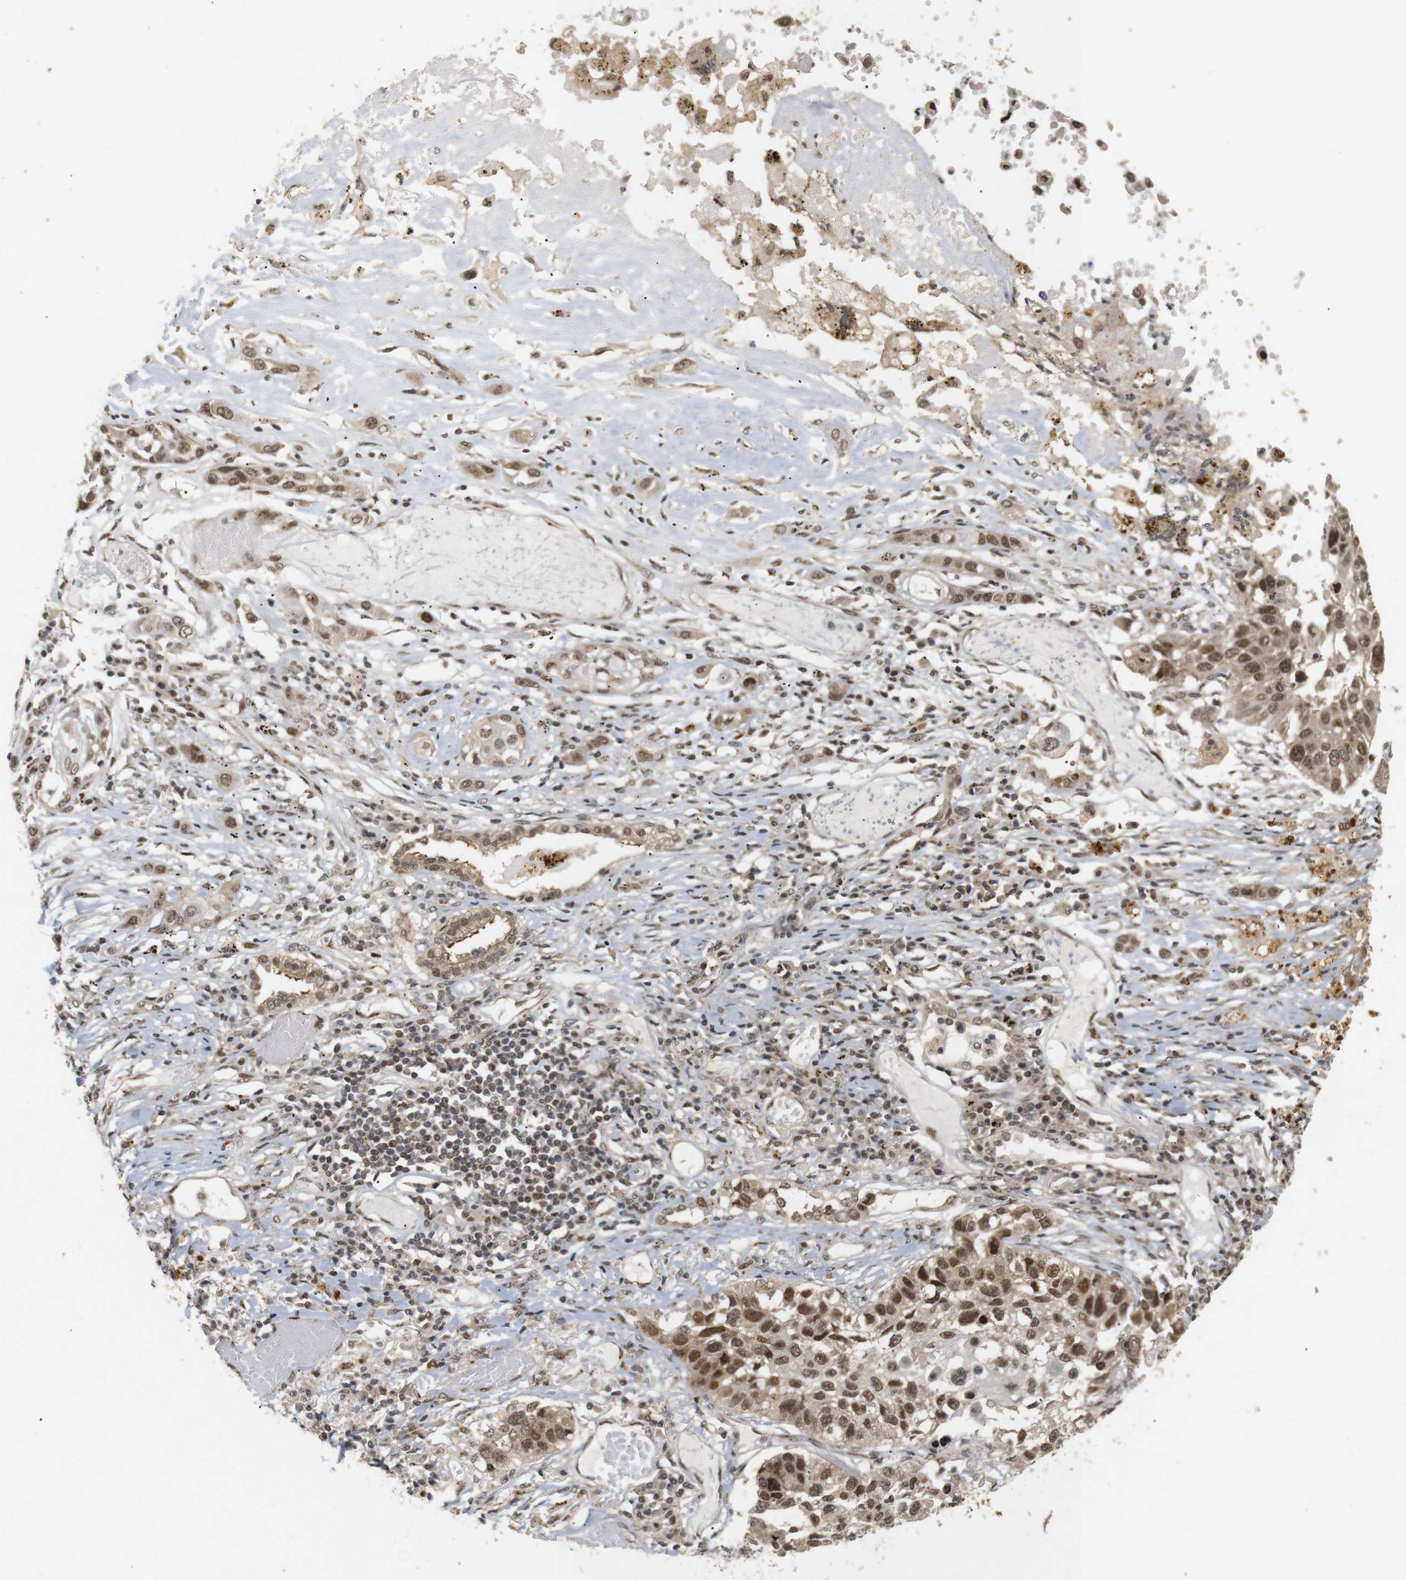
{"staining": {"intensity": "moderate", "quantity": ">75%", "location": "cytoplasmic/membranous,nuclear"}, "tissue": "lung cancer", "cell_type": "Tumor cells", "image_type": "cancer", "snomed": [{"axis": "morphology", "description": "Squamous cell carcinoma, NOS"}, {"axis": "topography", "description": "Lung"}], "caption": "Moderate cytoplasmic/membranous and nuclear staining is identified in approximately >75% of tumor cells in lung cancer (squamous cell carcinoma).", "gene": "PYM1", "patient": {"sex": "male", "age": 71}}